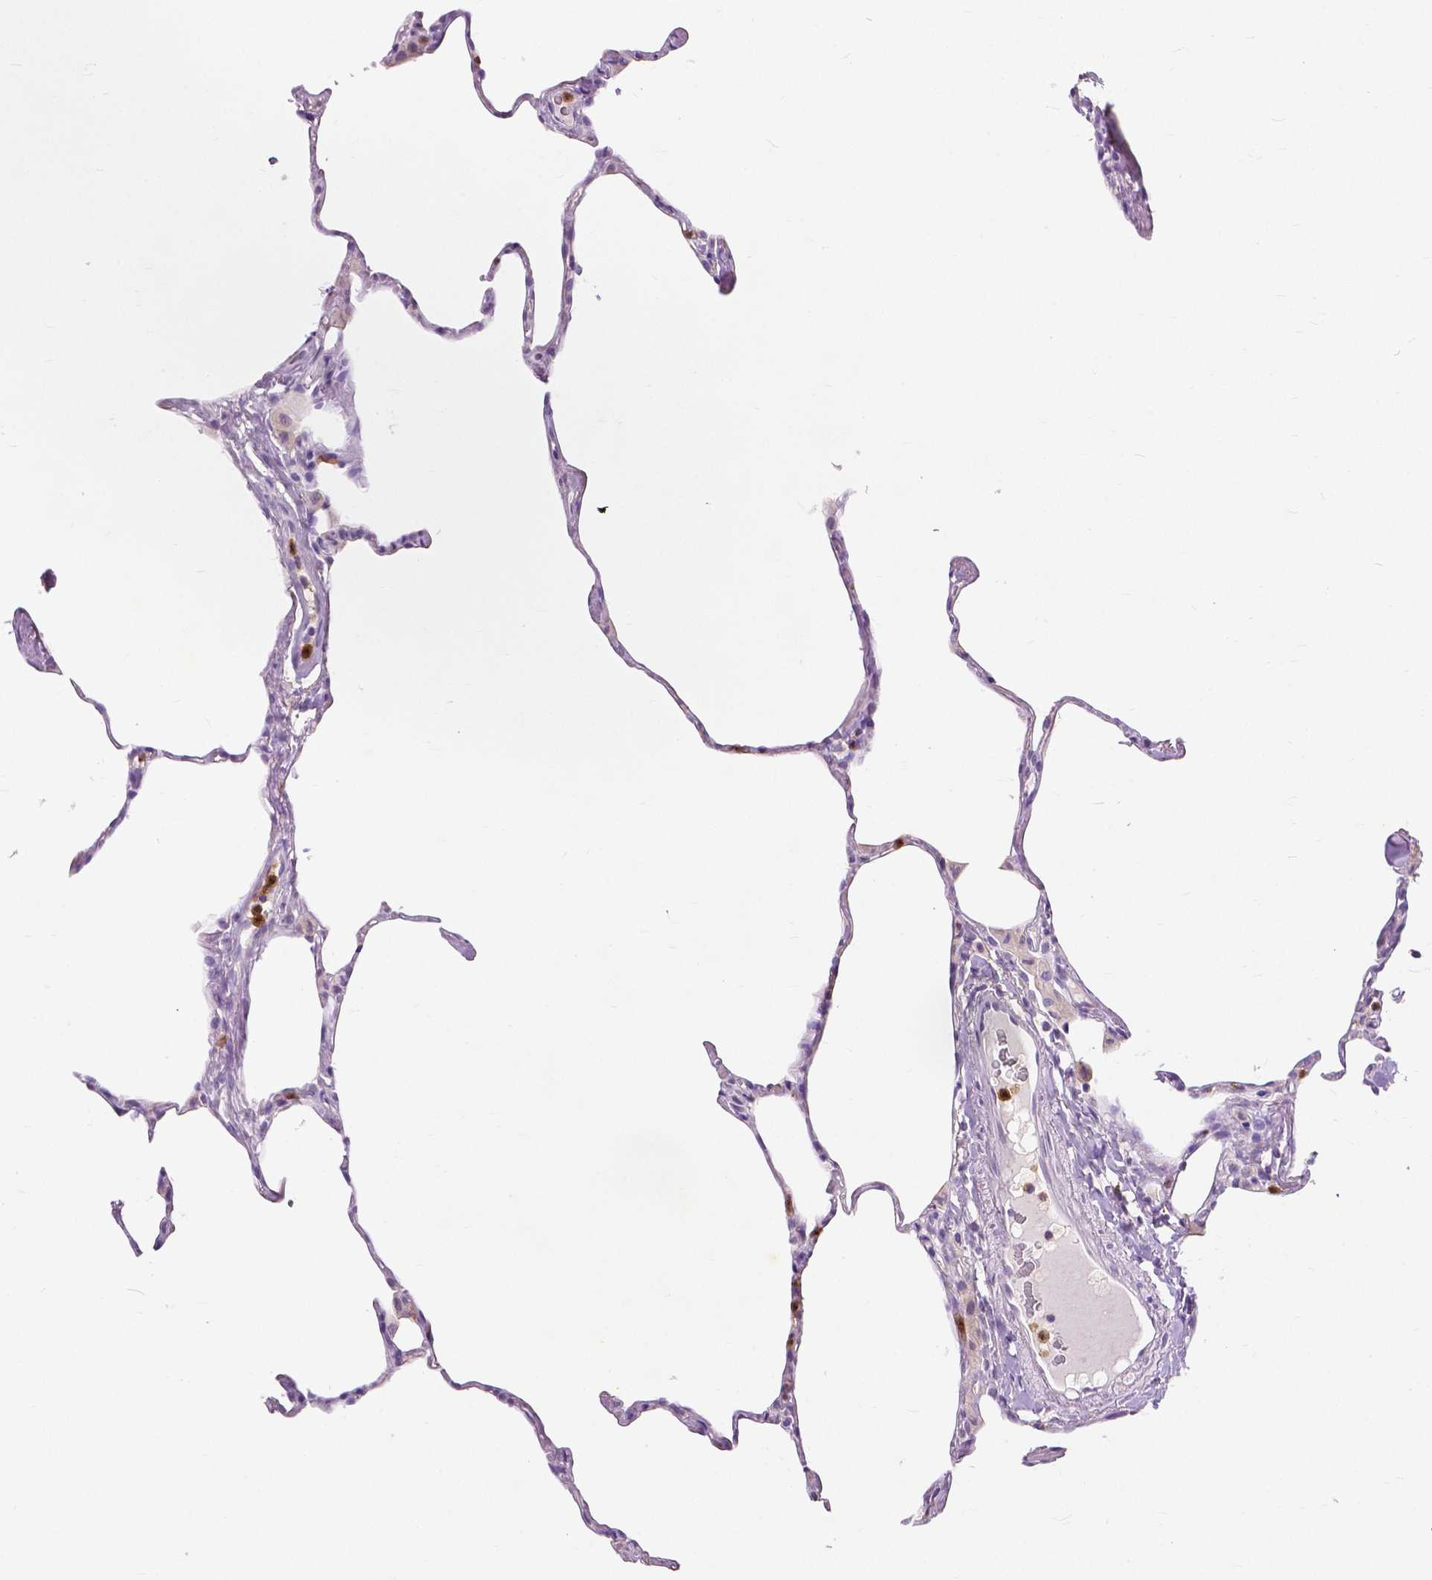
{"staining": {"intensity": "negative", "quantity": "none", "location": "none"}, "tissue": "lung", "cell_type": "Alveolar cells", "image_type": "normal", "snomed": [{"axis": "morphology", "description": "Normal tissue, NOS"}, {"axis": "topography", "description": "Lung"}], "caption": "Alveolar cells show no significant positivity in benign lung. (DAB (3,3'-diaminobenzidine) IHC with hematoxylin counter stain).", "gene": "CXCR2", "patient": {"sex": "male", "age": 65}}